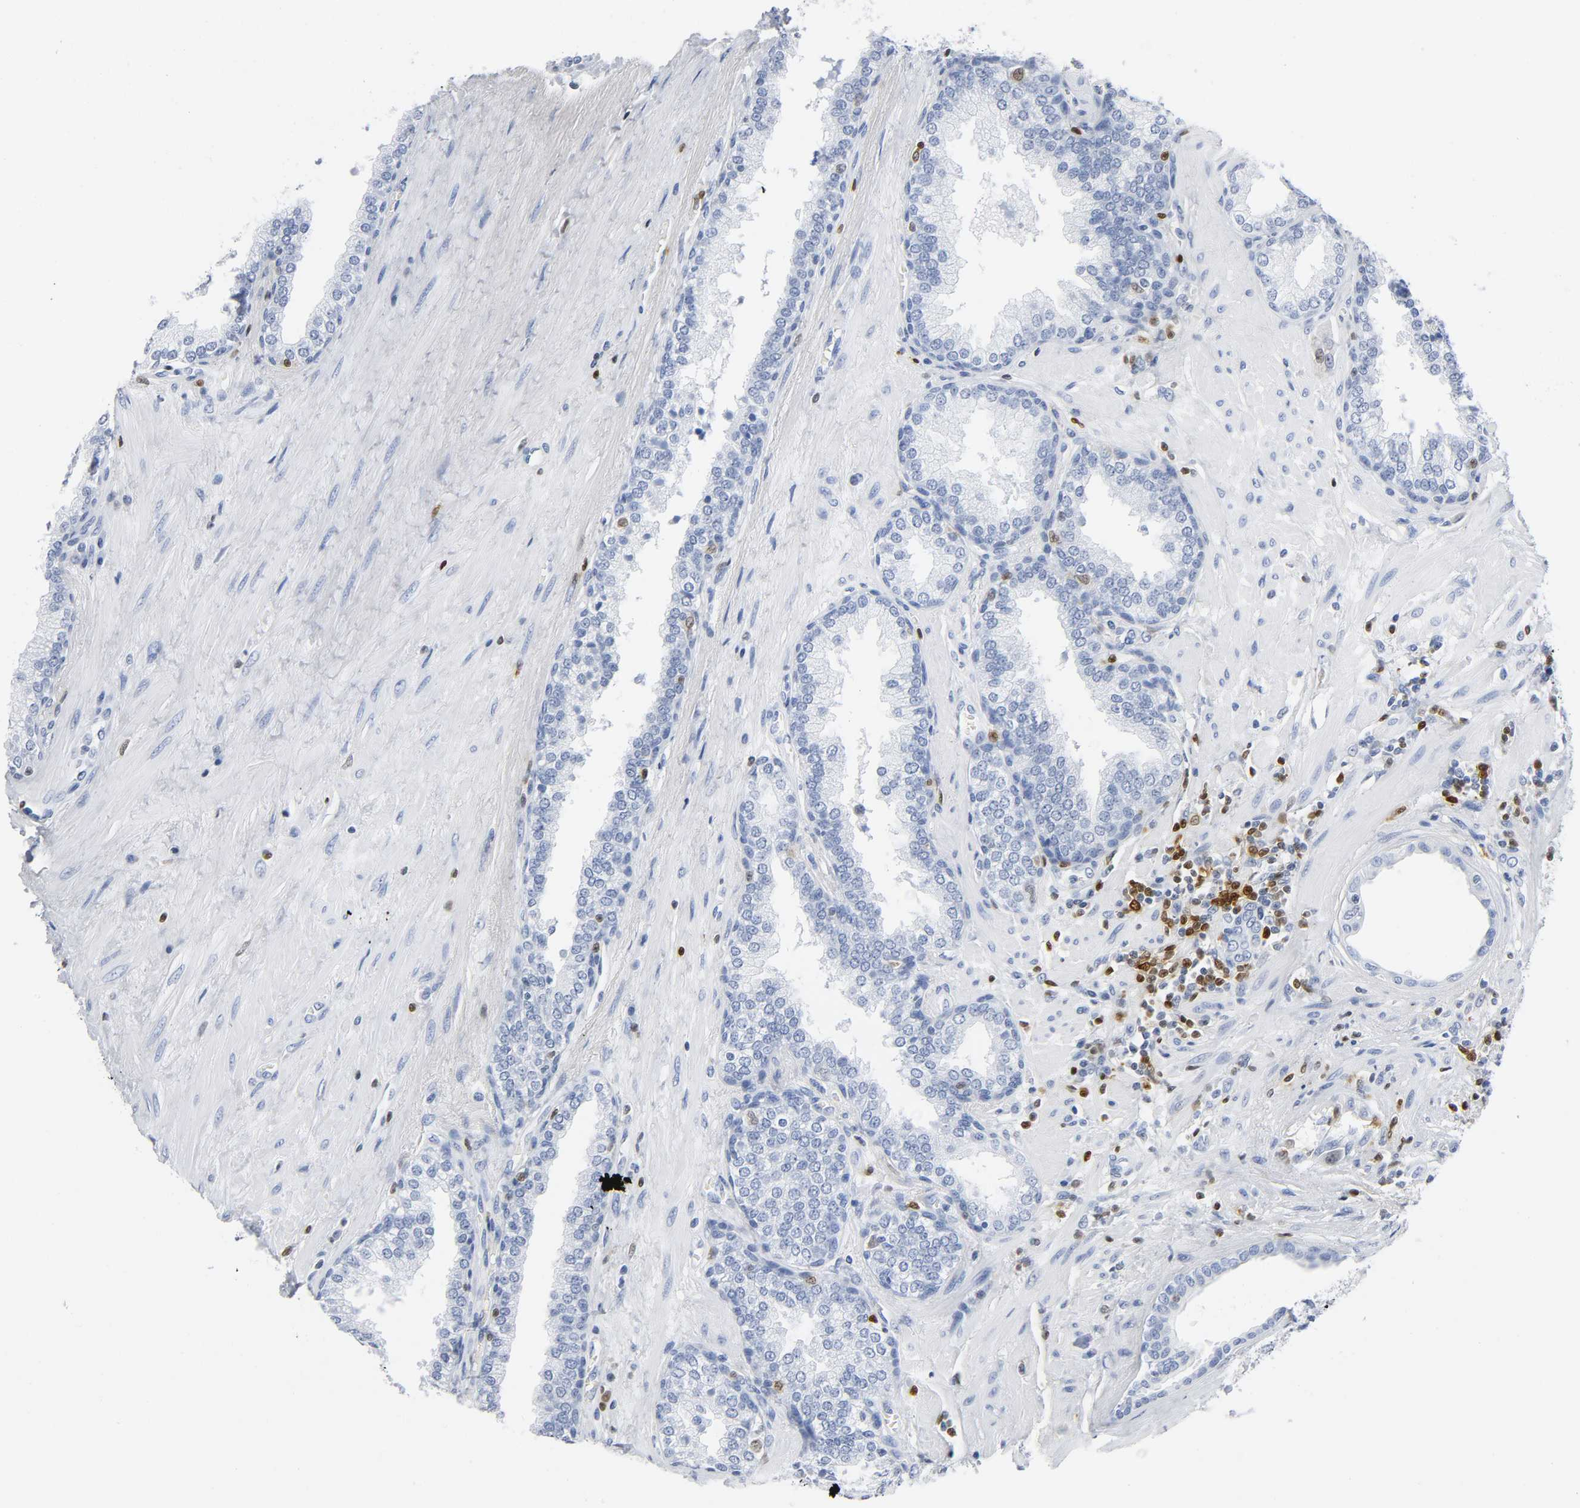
{"staining": {"intensity": "negative", "quantity": "none", "location": "none"}, "tissue": "prostate", "cell_type": "Glandular cells", "image_type": "normal", "snomed": [{"axis": "morphology", "description": "Normal tissue, NOS"}, {"axis": "topography", "description": "Prostate"}], "caption": "Immunohistochemistry (IHC) histopathology image of benign prostate: human prostate stained with DAB shows no significant protein expression in glandular cells.", "gene": "DOK2", "patient": {"sex": "male", "age": 51}}